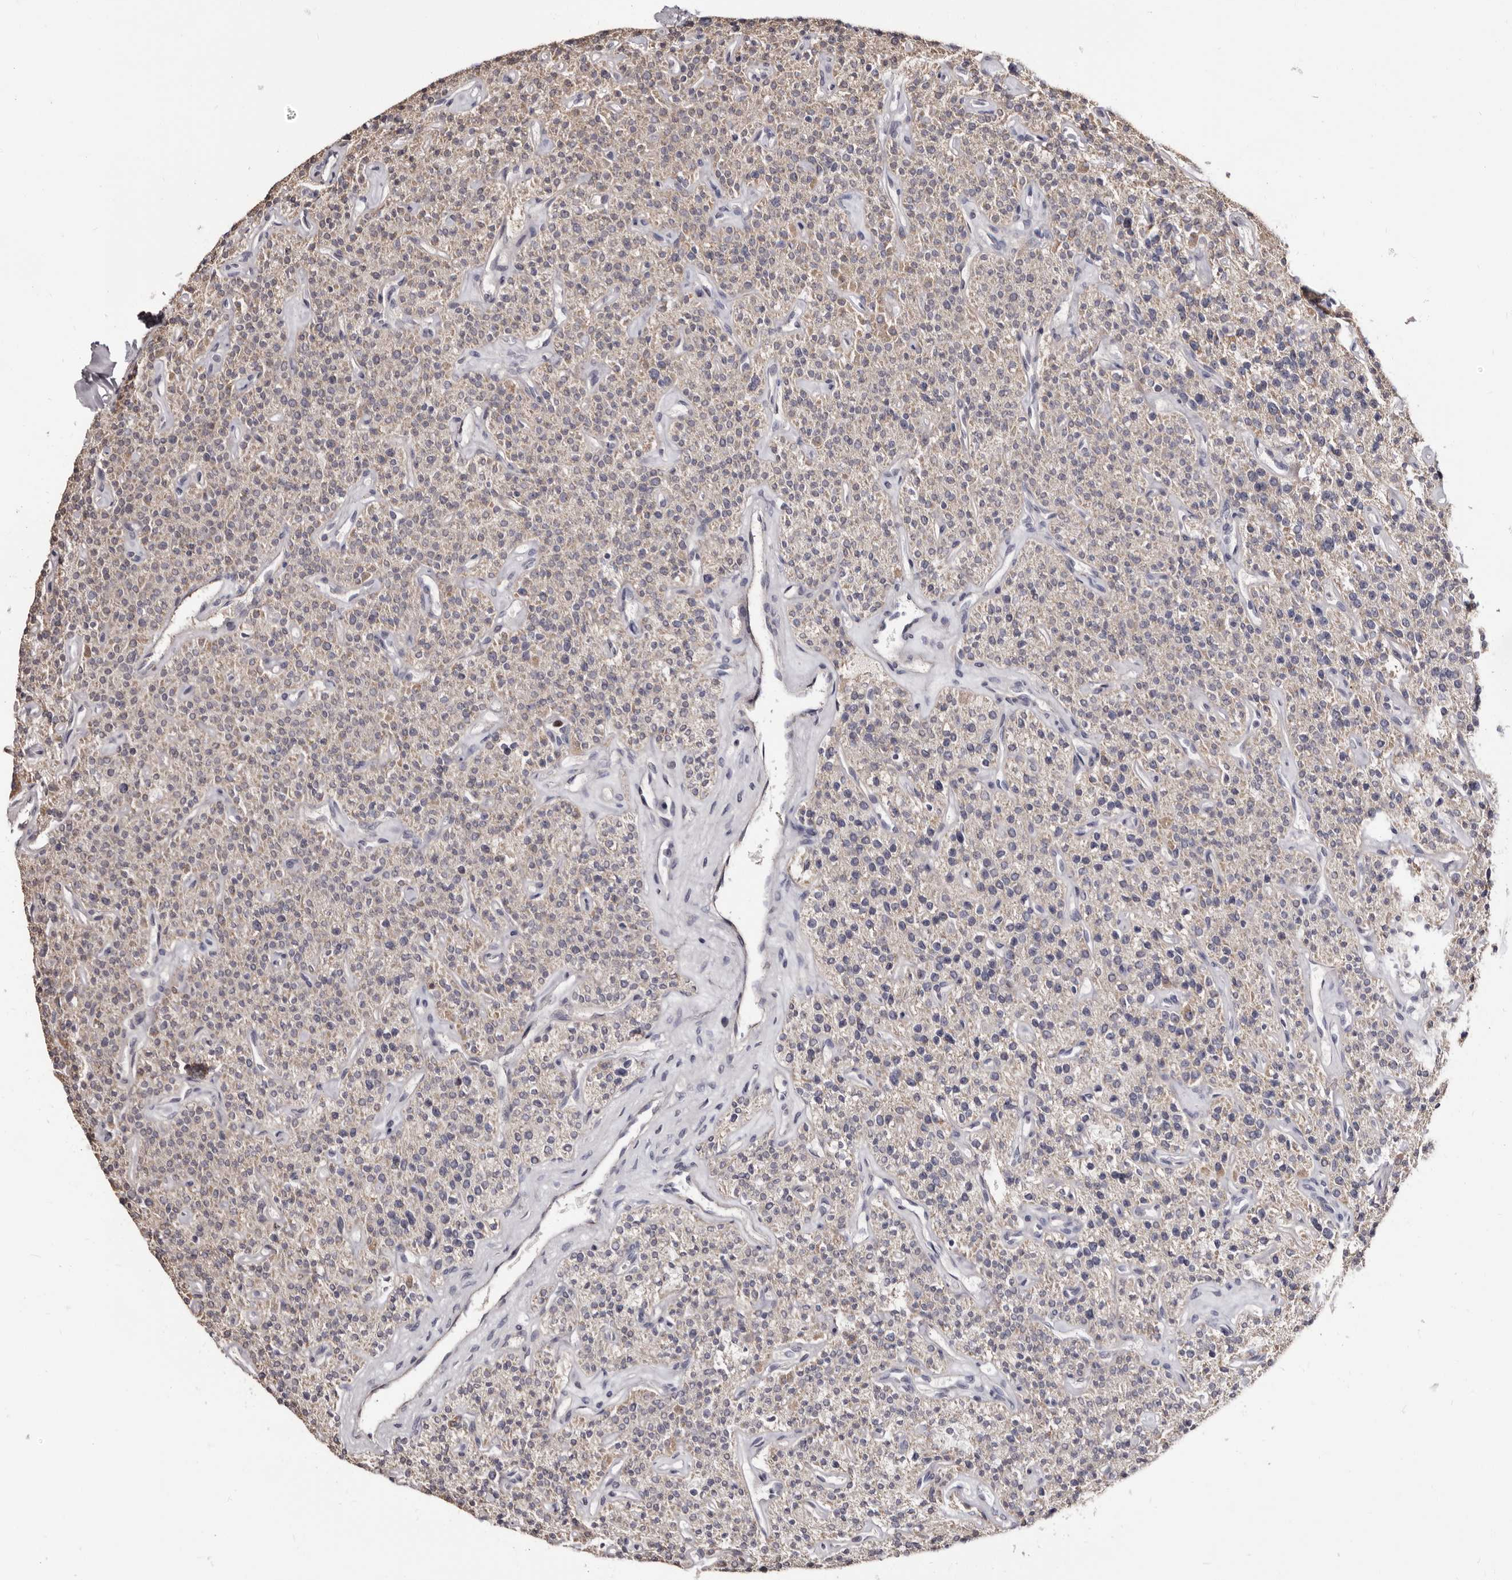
{"staining": {"intensity": "negative", "quantity": "none", "location": "none"}, "tissue": "parathyroid gland", "cell_type": "Glandular cells", "image_type": "normal", "snomed": [{"axis": "morphology", "description": "Normal tissue, NOS"}, {"axis": "topography", "description": "Parathyroid gland"}], "caption": "Immunohistochemistry histopathology image of unremarkable human parathyroid gland stained for a protein (brown), which displays no expression in glandular cells. Brightfield microscopy of immunohistochemistry (IHC) stained with DAB (brown) and hematoxylin (blue), captured at high magnification.", "gene": "PTAFR", "patient": {"sex": "male", "age": 46}}